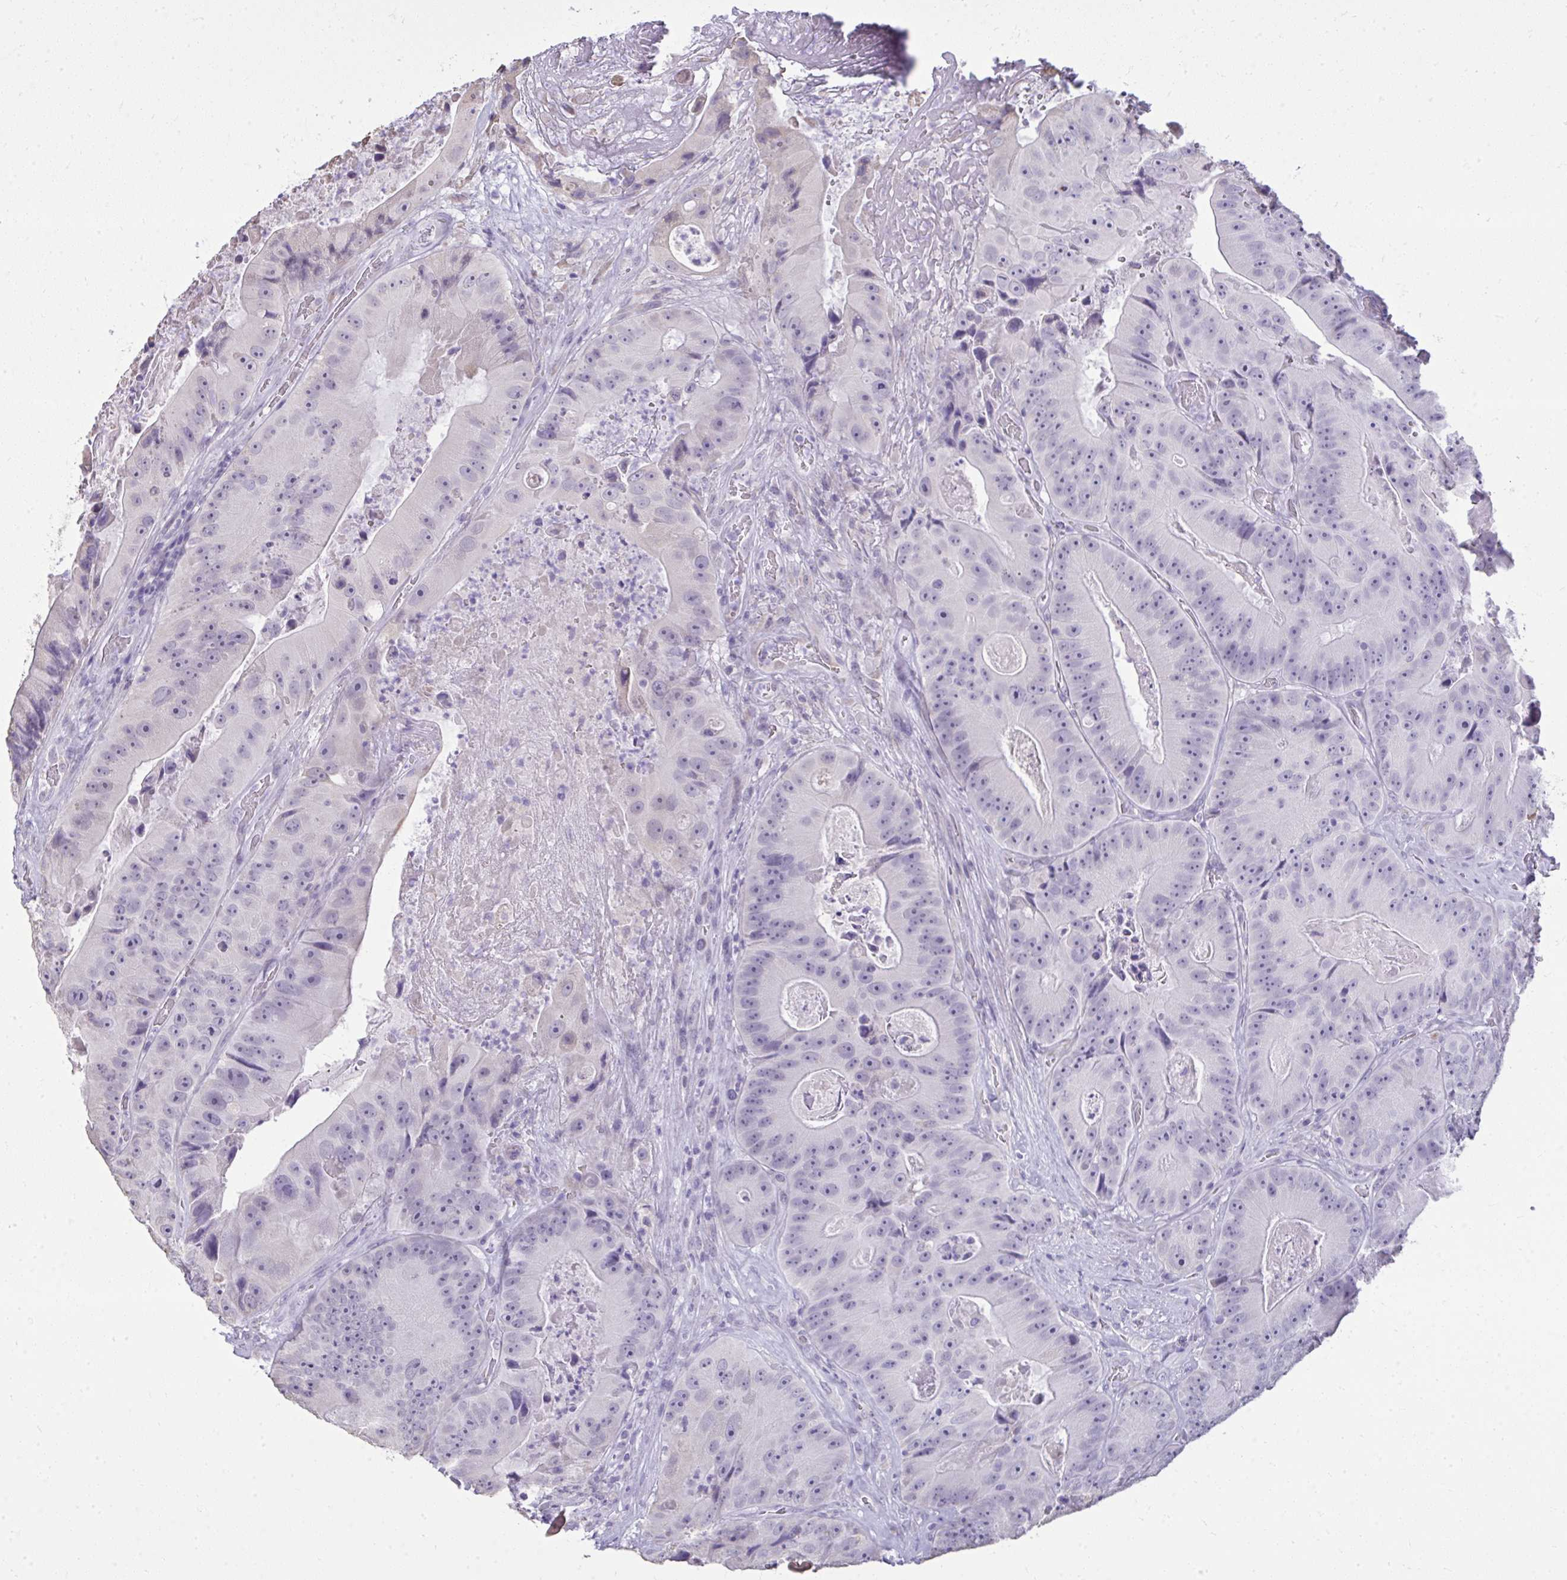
{"staining": {"intensity": "negative", "quantity": "none", "location": "none"}, "tissue": "colorectal cancer", "cell_type": "Tumor cells", "image_type": "cancer", "snomed": [{"axis": "morphology", "description": "Adenocarcinoma, NOS"}, {"axis": "topography", "description": "Colon"}], "caption": "High magnification brightfield microscopy of colorectal cancer stained with DAB (3,3'-diaminobenzidine) (brown) and counterstained with hematoxylin (blue): tumor cells show no significant expression. Brightfield microscopy of immunohistochemistry (IHC) stained with DAB (brown) and hematoxylin (blue), captured at high magnification.", "gene": "NPPA", "patient": {"sex": "female", "age": 86}}